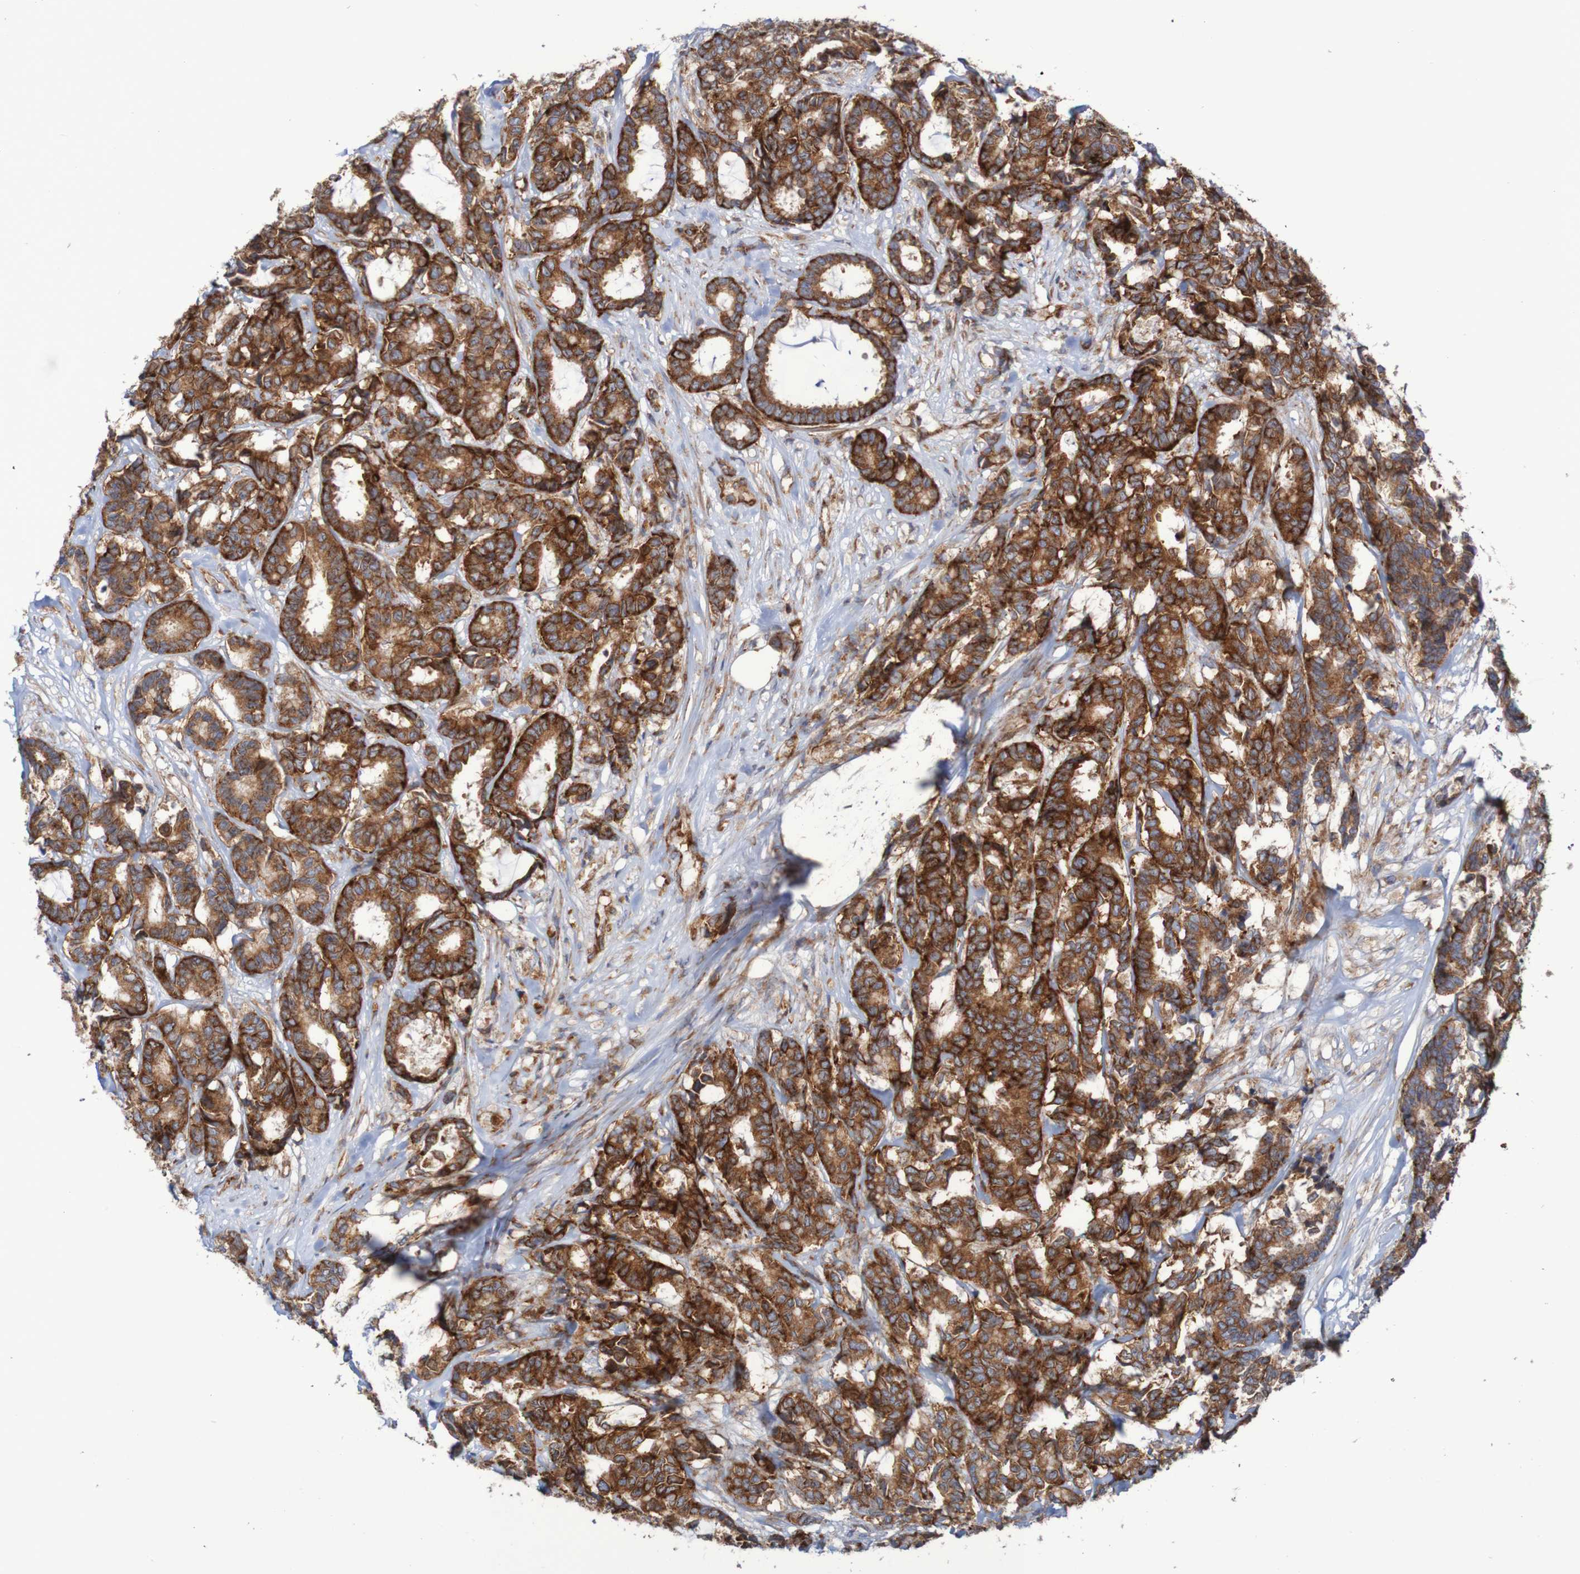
{"staining": {"intensity": "strong", "quantity": ">75%", "location": "cytoplasmic/membranous"}, "tissue": "breast cancer", "cell_type": "Tumor cells", "image_type": "cancer", "snomed": [{"axis": "morphology", "description": "Duct carcinoma"}, {"axis": "topography", "description": "Breast"}], "caption": "A brown stain shows strong cytoplasmic/membranous expression of a protein in human breast cancer tumor cells.", "gene": "FXR2", "patient": {"sex": "female", "age": 87}}